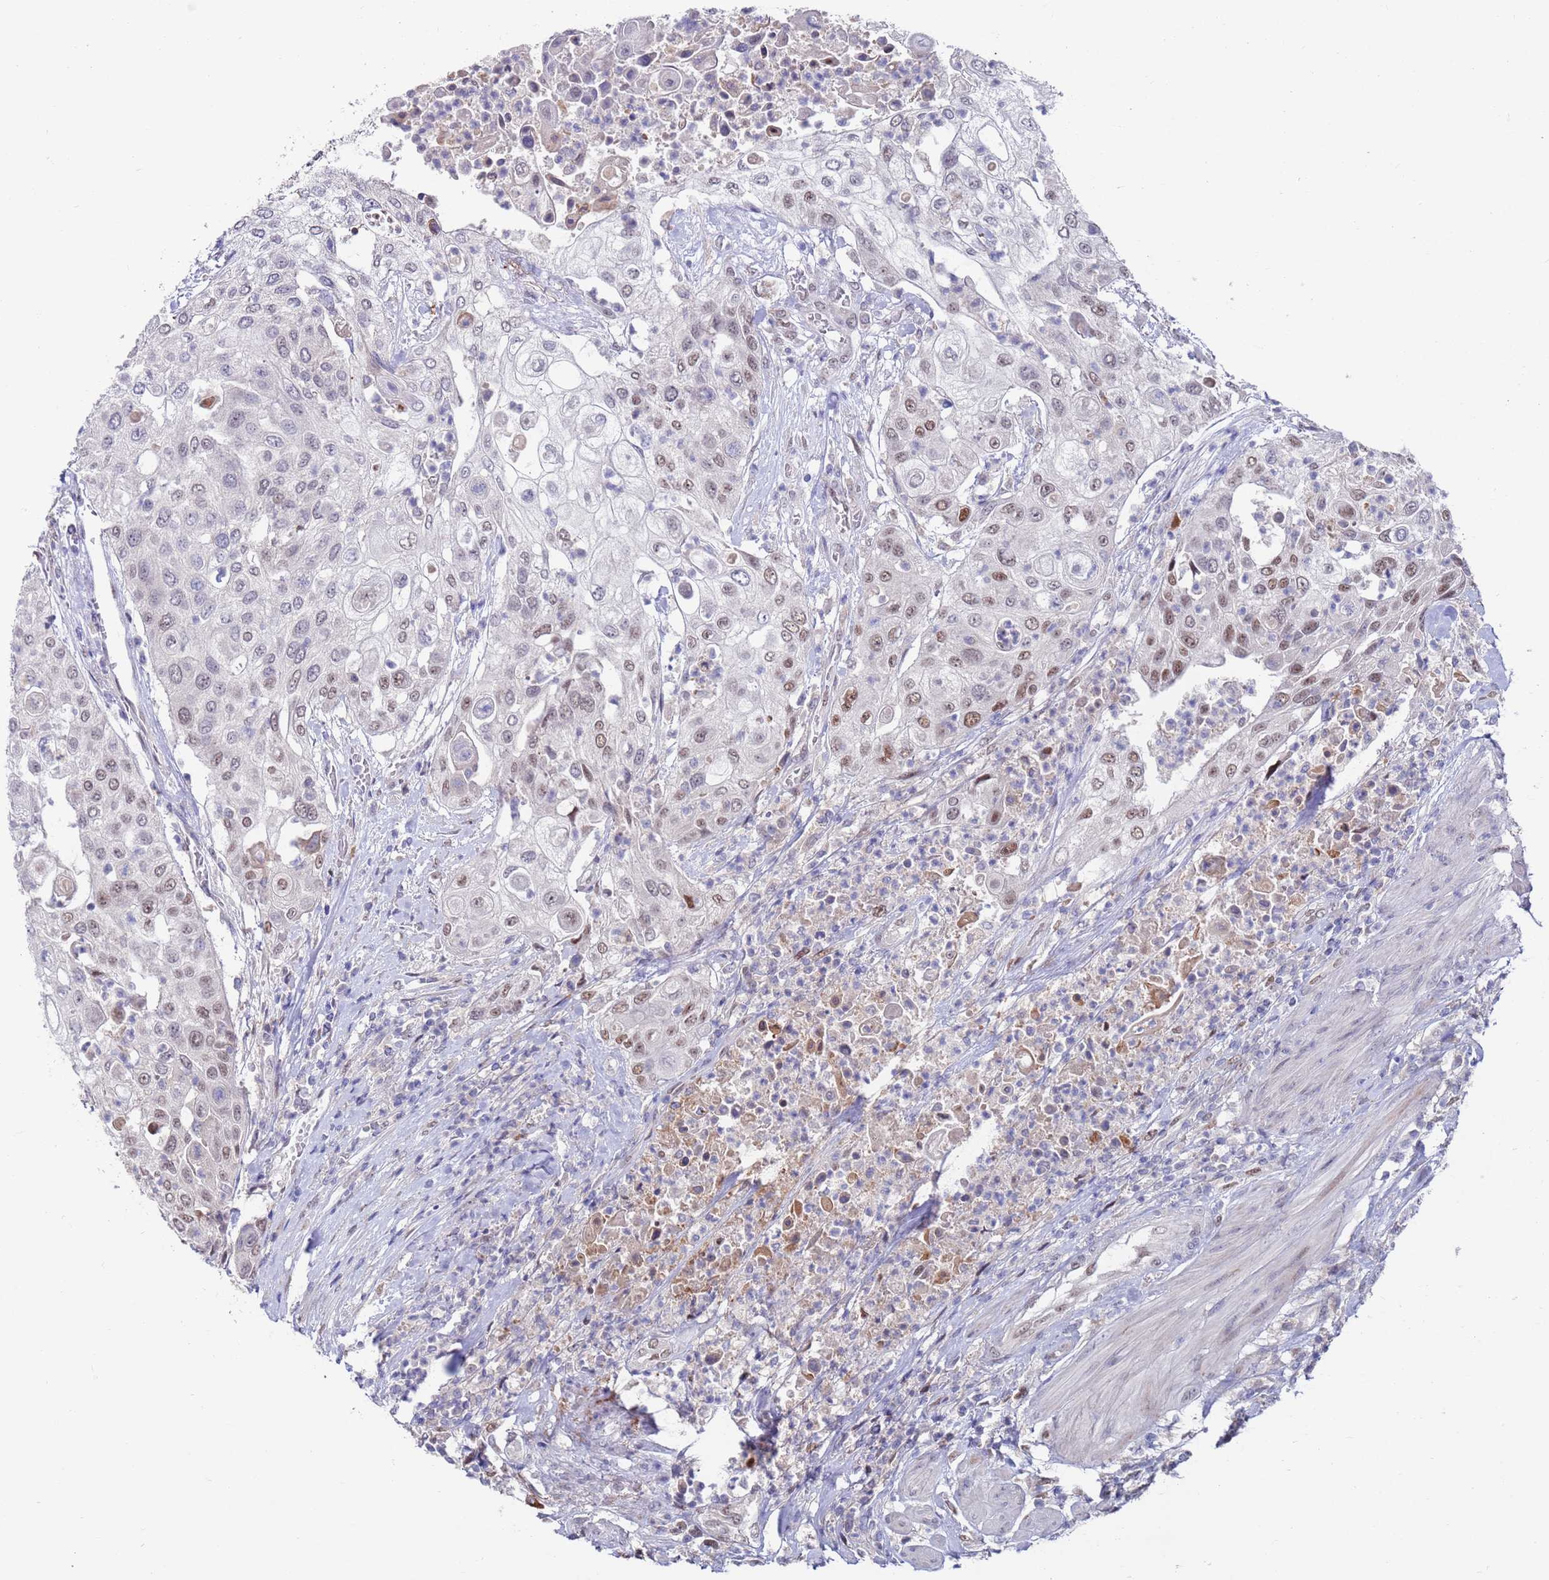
{"staining": {"intensity": "moderate", "quantity": "<25%", "location": "nuclear"}, "tissue": "urothelial cancer", "cell_type": "Tumor cells", "image_type": "cancer", "snomed": [{"axis": "morphology", "description": "Urothelial carcinoma, High grade"}, {"axis": "topography", "description": "Urinary bladder"}], "caption": "Tumor cells show low levels of moderate nuclear expression in approximately <25% of cells in human urothelial cancer.", "gene": "FBXO27", "patient": {"sex": "female", "age": 79}}